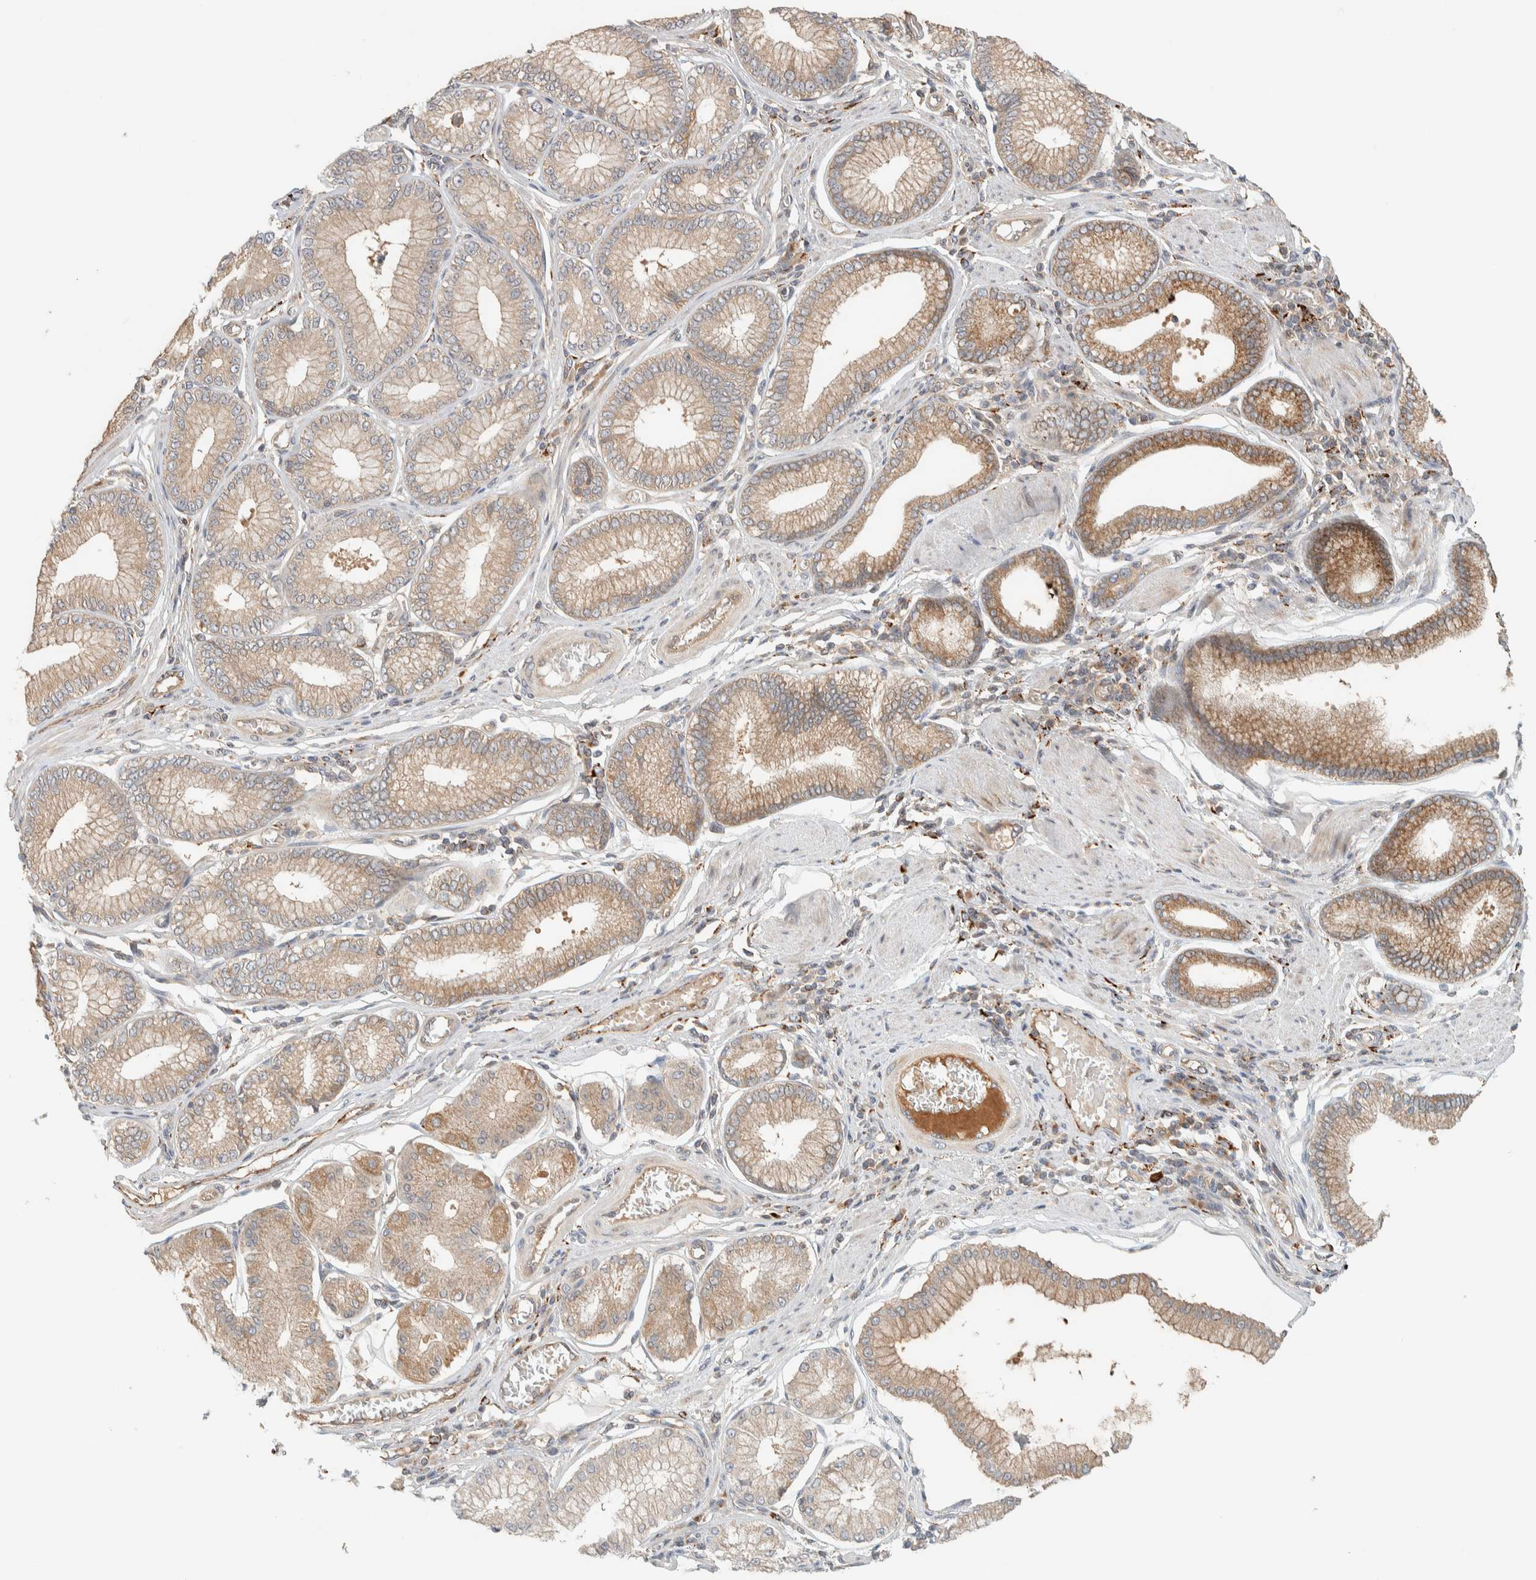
{"staining": {"intensity": "moderate", "quantity": ">75%", "location": "cytoplasmic/membranous"}, "tissue": "stomach cancer", "cell_type": "Tumor cells", "image_type": "cancer", "snomed": [{"axis": "morphology", "description": "Adenocarcinoma, NOS"}, {"axis": "topography", "description": "Stomach"}], "caption": "This is an image of IHC staining of stomach cancer, which shows moderate expression in the cytoplasmic/membranous of tumor cells.", "gene": "FAM167A", "patient": {"sex": "male", "age": 59}}